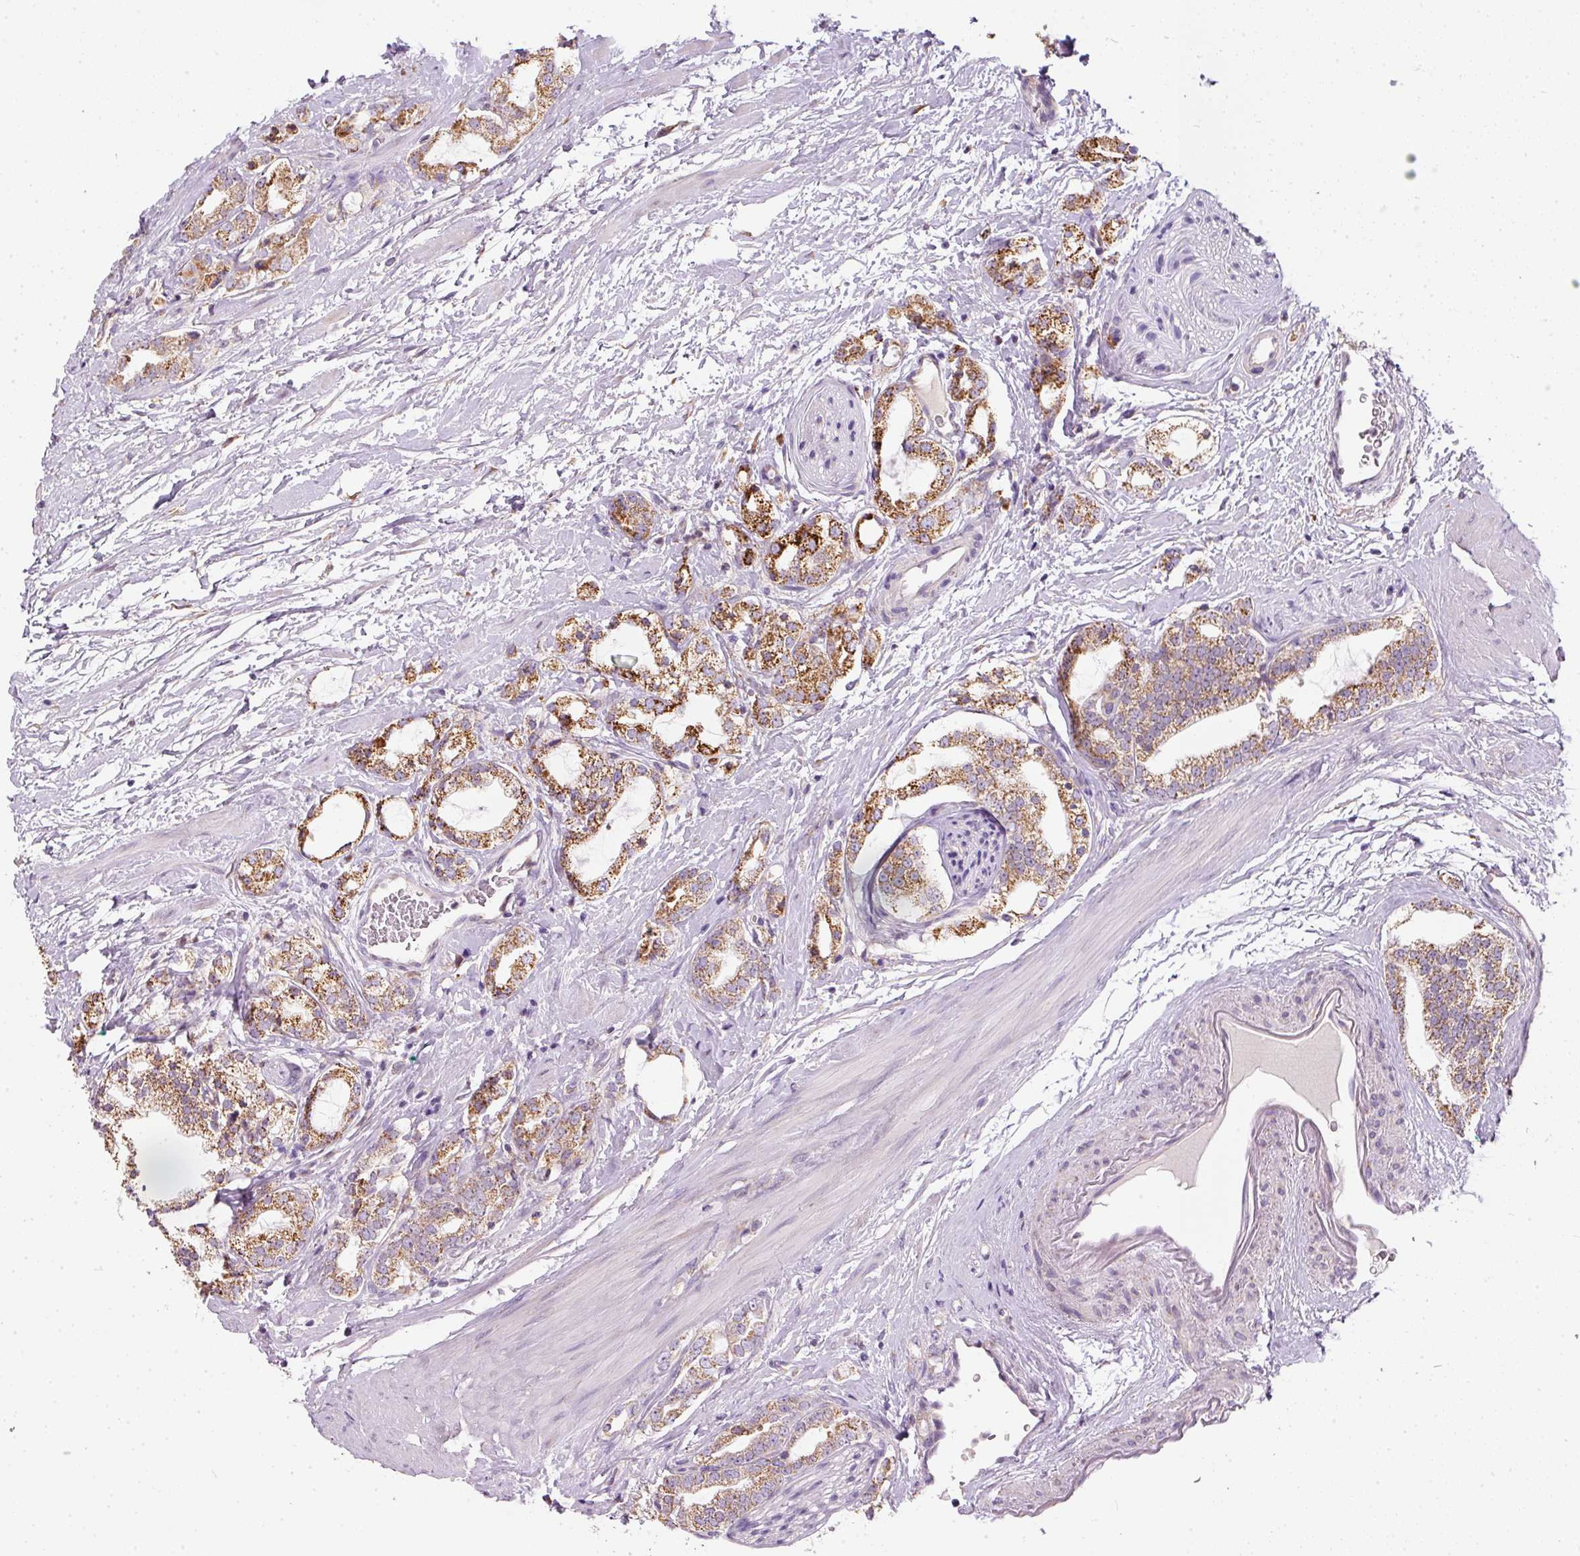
{"staining": {"intensity": "moderate", "quantity": ">75%", "location": "cytoplasmic/membranous"}, "tissue": "prostate cancer", "cell_type": "Tumor cells", "image_type": "cancer", "snomed": [{"axis": "morphology", "description": "Adenocarcinoma, High grade"}, {"axis": "topography", "description": "Prostate"}], "caption": "Immunohistochemical staining of prostate cancer demonstrates medium levels of moderate cytoplasmic/membranous protein expression in about >75% of tumor cells.", "gene": "MORN4", "patient": {"sex": "male", "age": 64}}